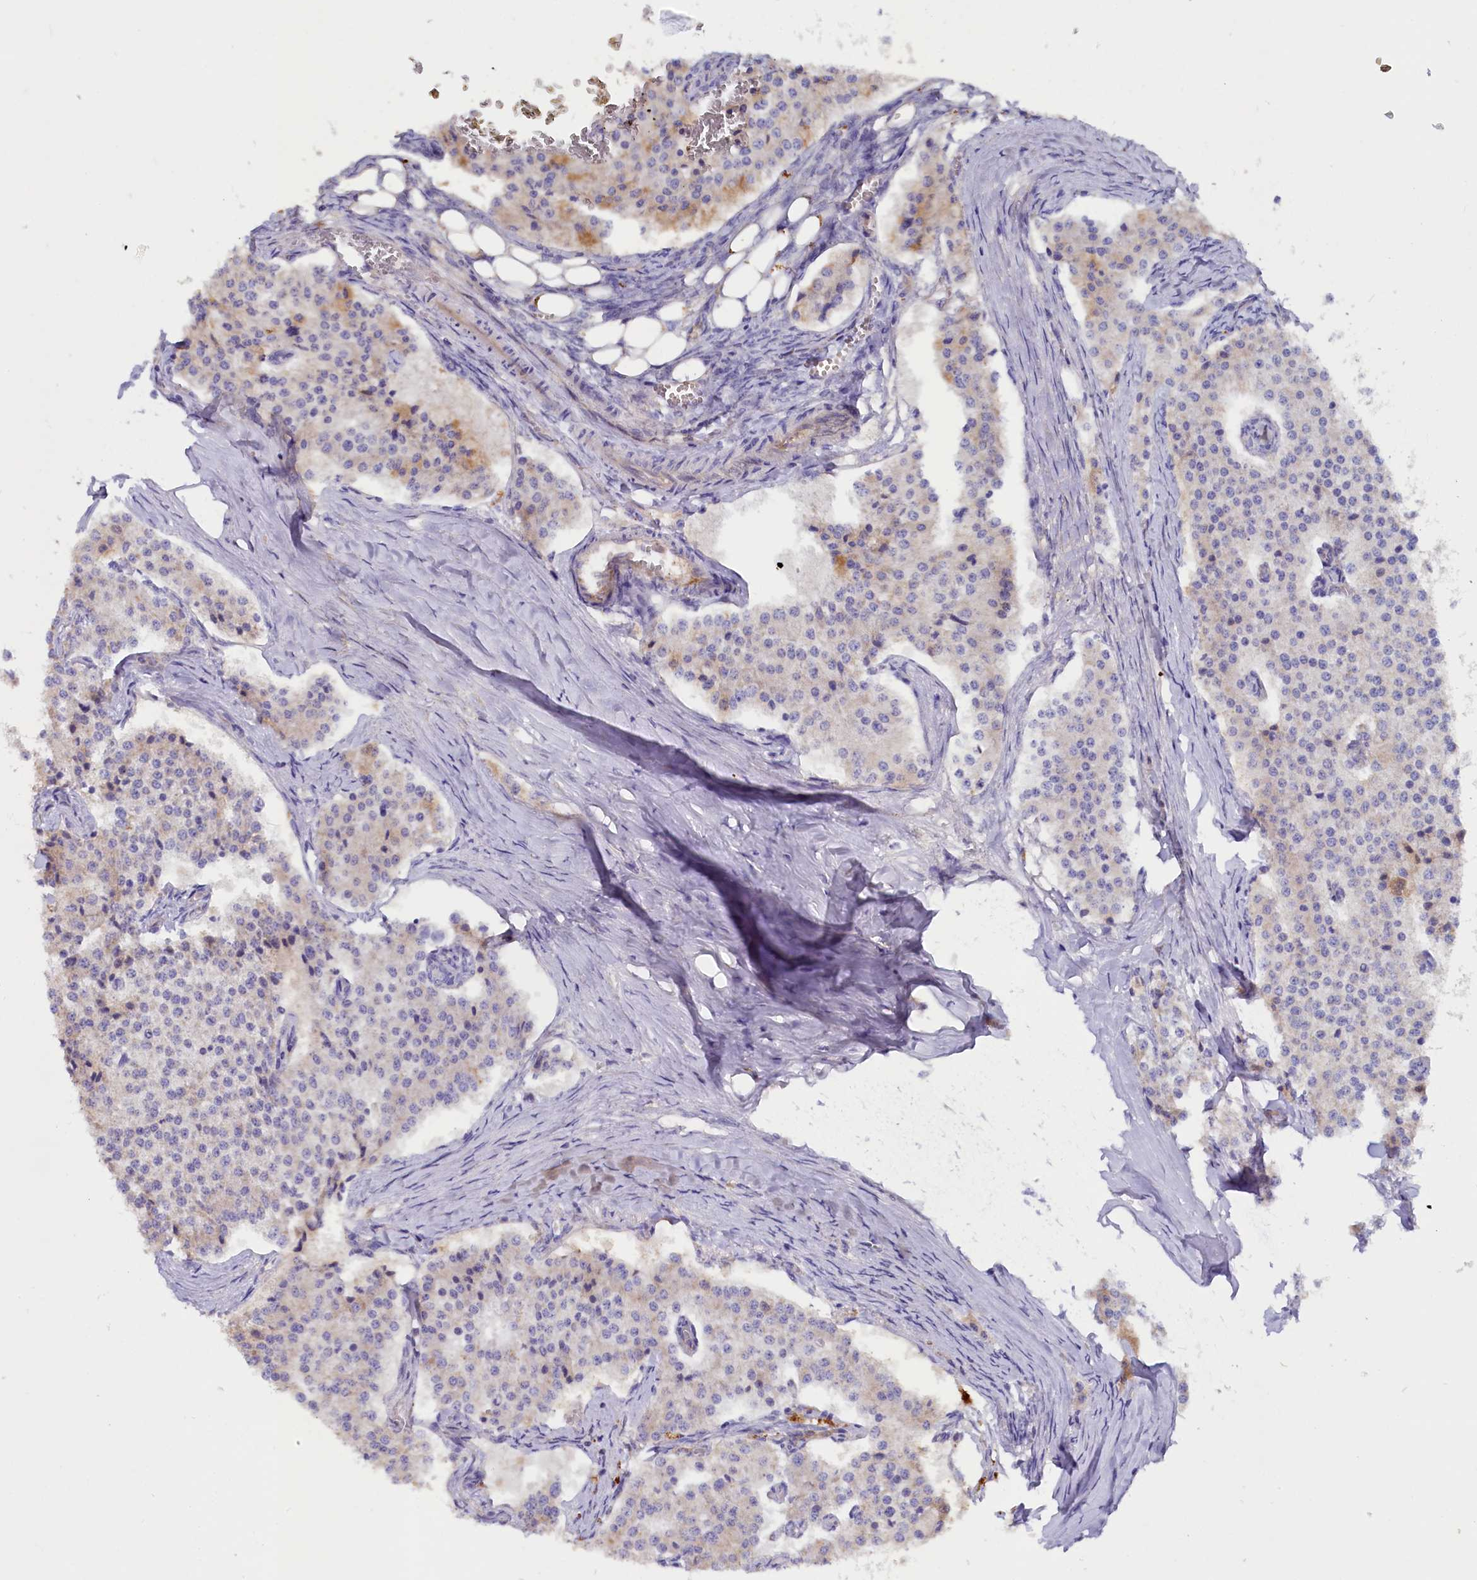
{"staining": {"intensity": "weak", "quantity": "<25%", "location": "cytoplasmic/membranous"}, "tissue": "carcinoid", "cell_type": "Tumor cells", "image_type": "cancer", "snomed": [{"axis": "morphology", "description": "Carcinoid, malignant, NOS"}, {"axis": "topography", "description": "Colon"}], "caption": "DAB (3,3'-diaminobenzidine) immunohistochemical staining of carcinoid (malignant) shows no significant staining in tumor cells. The staining is performed using DAB (3,3'-diaminobenzidine) brown chromogen with nuclei counter-stained in using hematoxylin.", "gene": "IL17RD", "patient": {"sex": "female", "age": 52}}